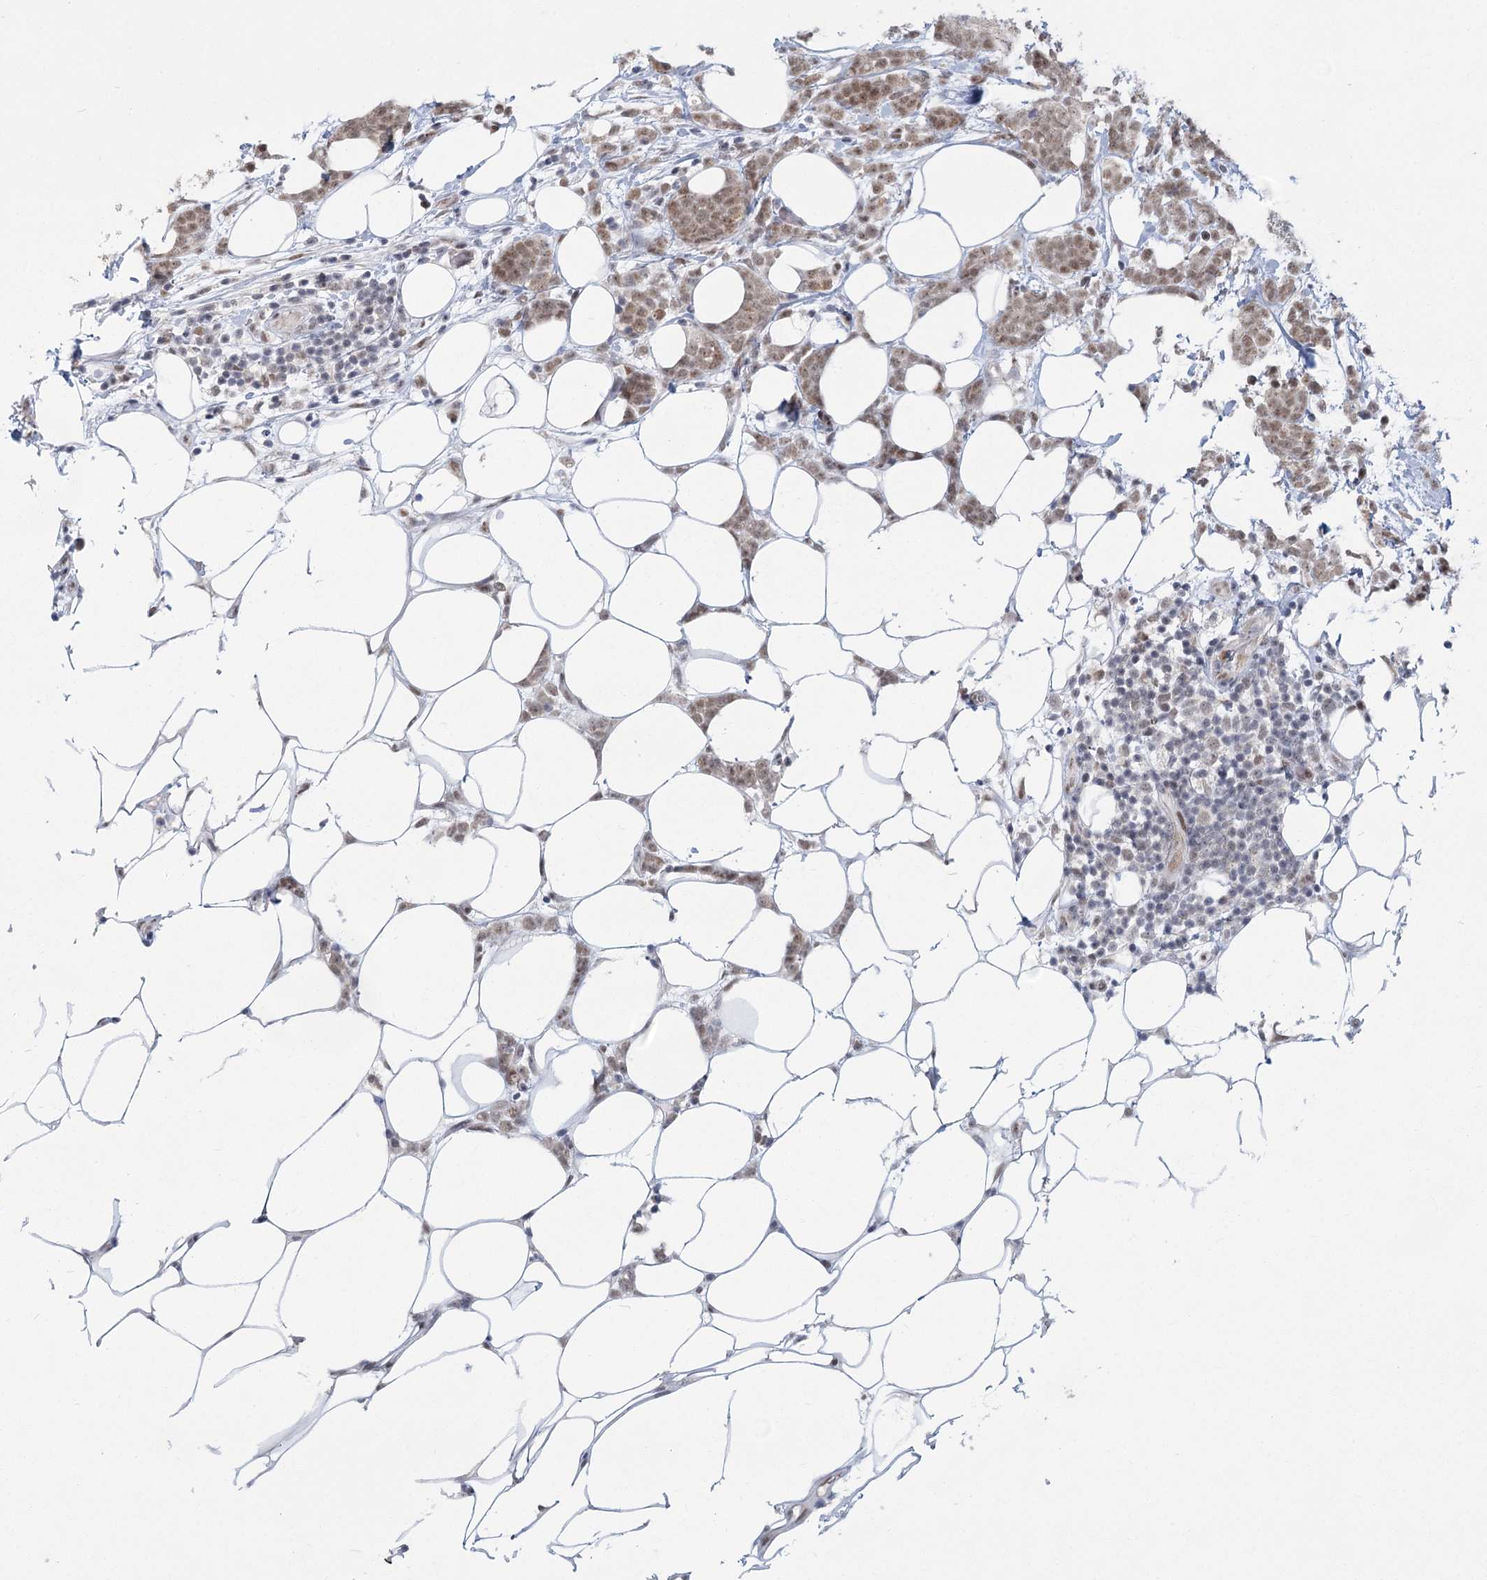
{"staining": {"intensity": "weak", "quantity": ">75%", "location": "cytoplasmic/membranous,nuclear"}, "tissue": "breast cancer", "cell_type": "Tumor cells", "image_type": "cancer", "snomed": [{"axis": "morphology", "description": "Lobular carcinoma"}, {"axis": "topography", "description": "Breast"}], "caption": "IHC (DAB) staining of human breast cancer shows weak cytoplasmic/membranous and nuclear protein expression in approximately >75% of tumor cells.", "gene": "CIB4", "patient": {"sex": "female", "age": 58}}